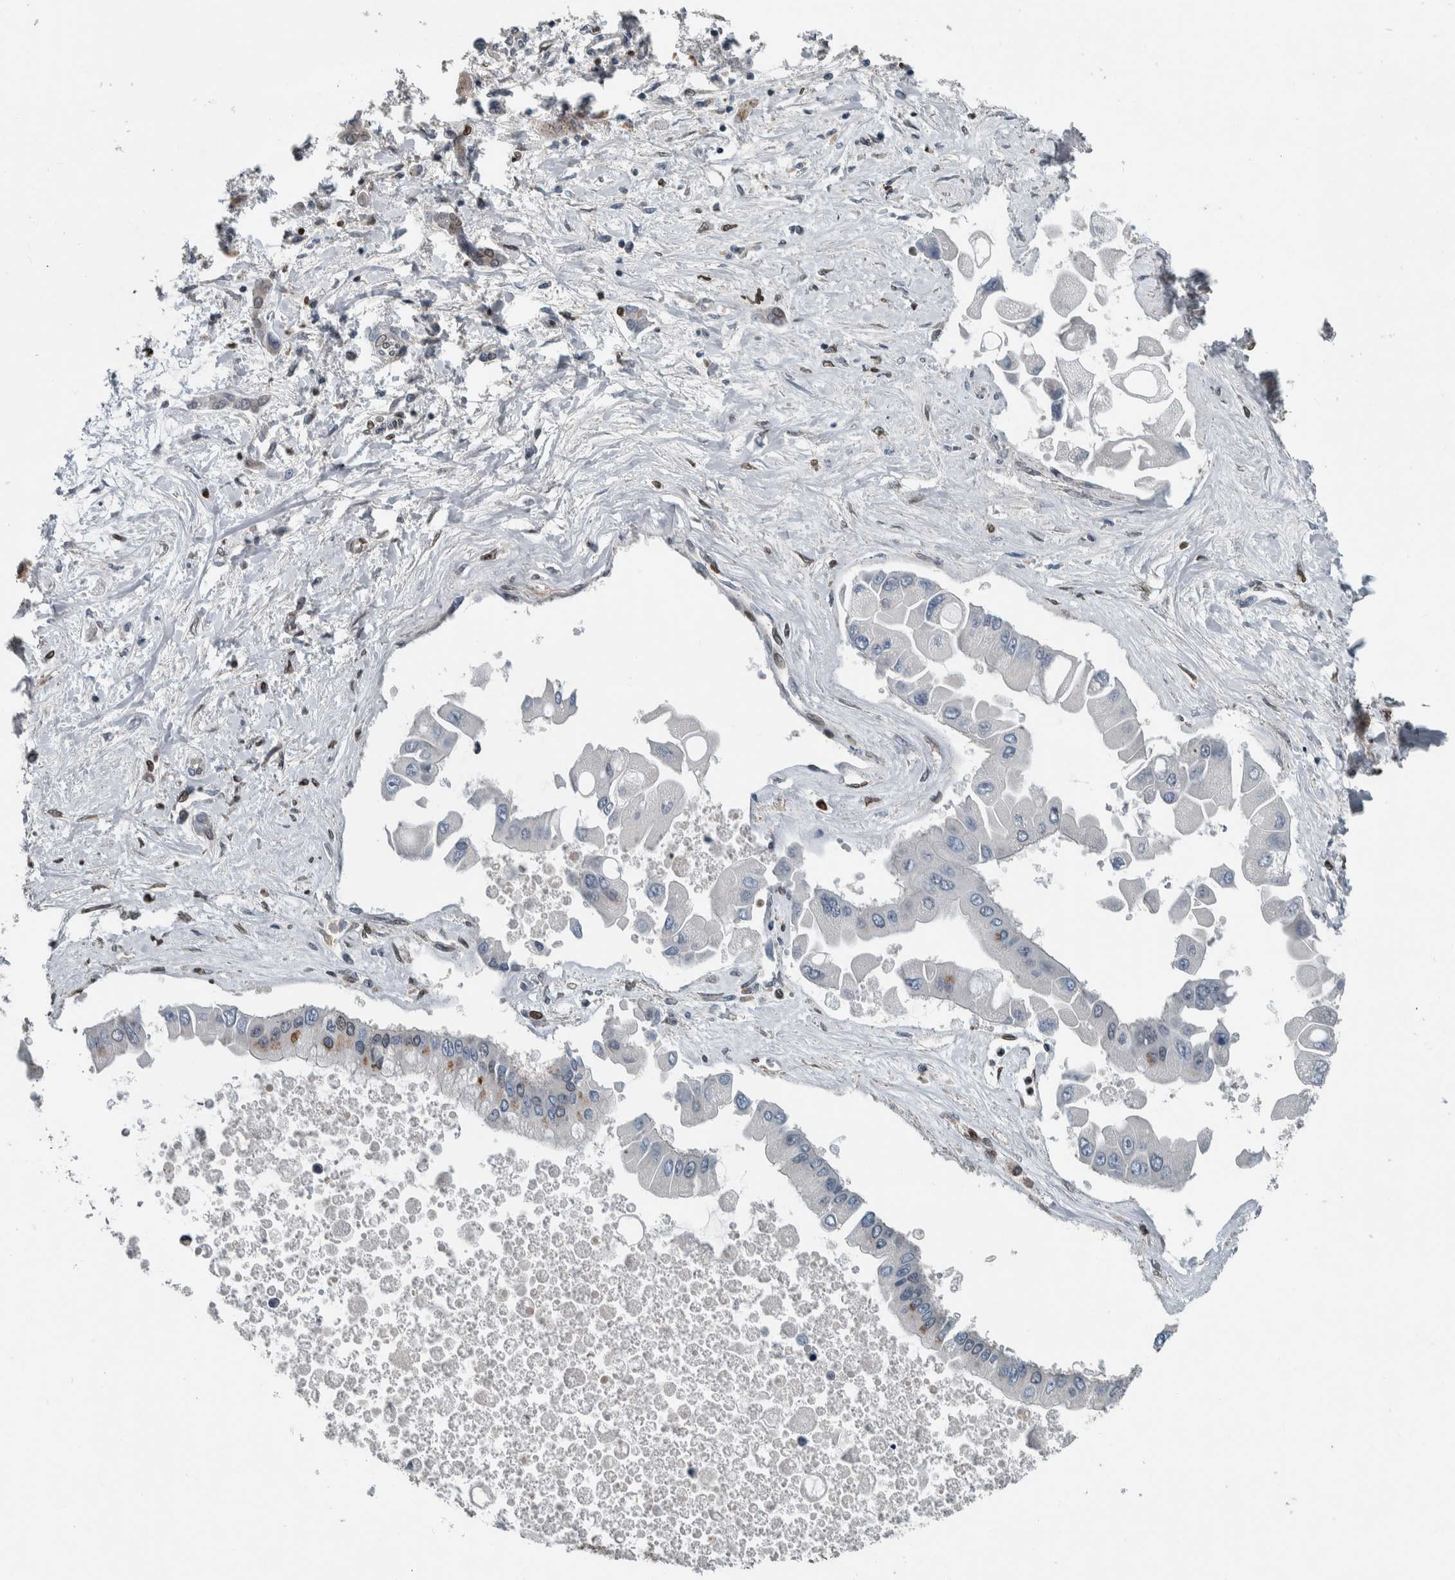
{"staining": {"intensity": "negative", "quantity": "none", "location": "none"}, "tissue": "liver cancer", "cell_type": "Tumor cells", "image_type": "cancer", "snomed": [{"axis": "morphology", "description": "Cholangiocarcinoma"}, {"axis": "topography", "description": "Liver"}], "caption": "Immunohistochemical staining of cholangiocarcinoma (liver) reveals no significant staining in tumor cells.", "gene": "FAM135B", "patient": {"sex": "male", "age": 50}}